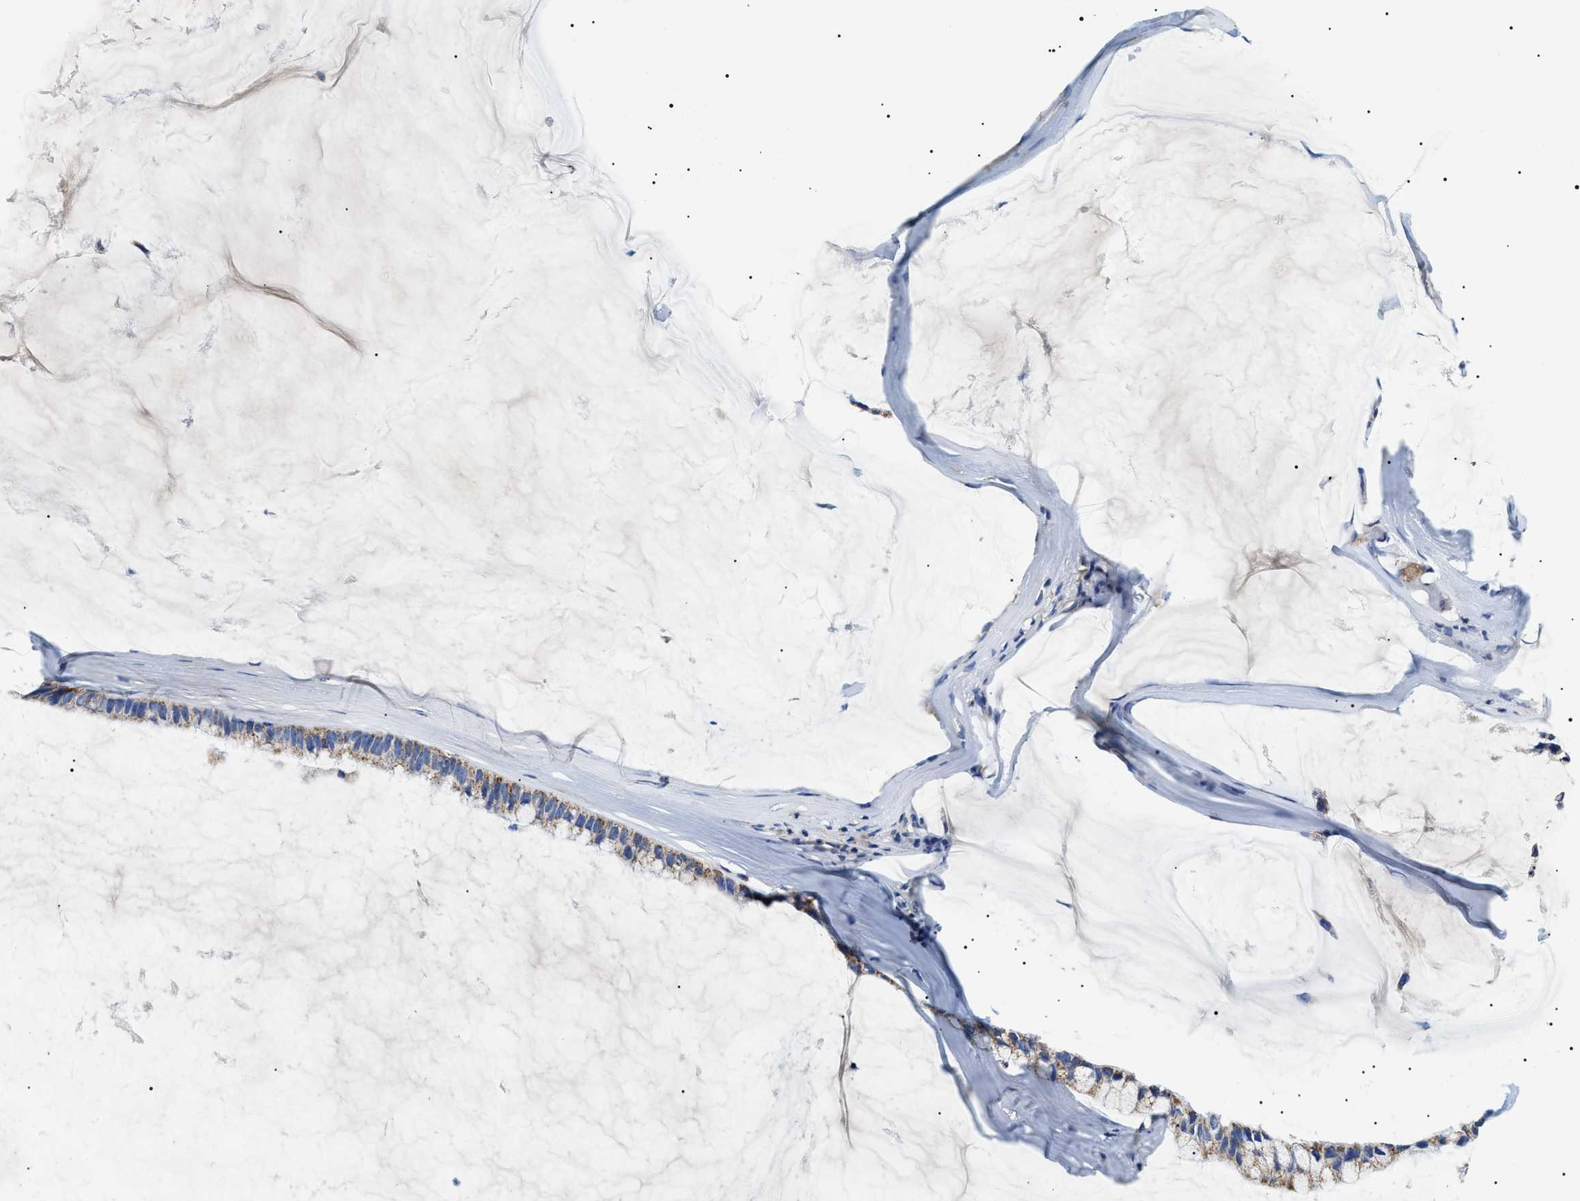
{"staining": {"intensity": "weak", "quantity": "25%-75%", "location": "cytoplasmic/membranous"}, "tissue": "ovarian cancer", "cell_type": "Tumor cells", "image_type": "cancer", "snomed": [{"axis": "morphology", "description": "Cystadenocarcinoma, mucinous, NOS"}, {"axis": "topography", "description": "Ovary"}], "caption": "Immunohistochemical staining of human mucinous cystadenocarcinoma (ovarian) displays low levels of weak cytoplasmic/membranous protein positivity in approximately 25%-75% of tumor cells.", "gene": "OXSM", "patient": {"sex": "female", "age": 39}}